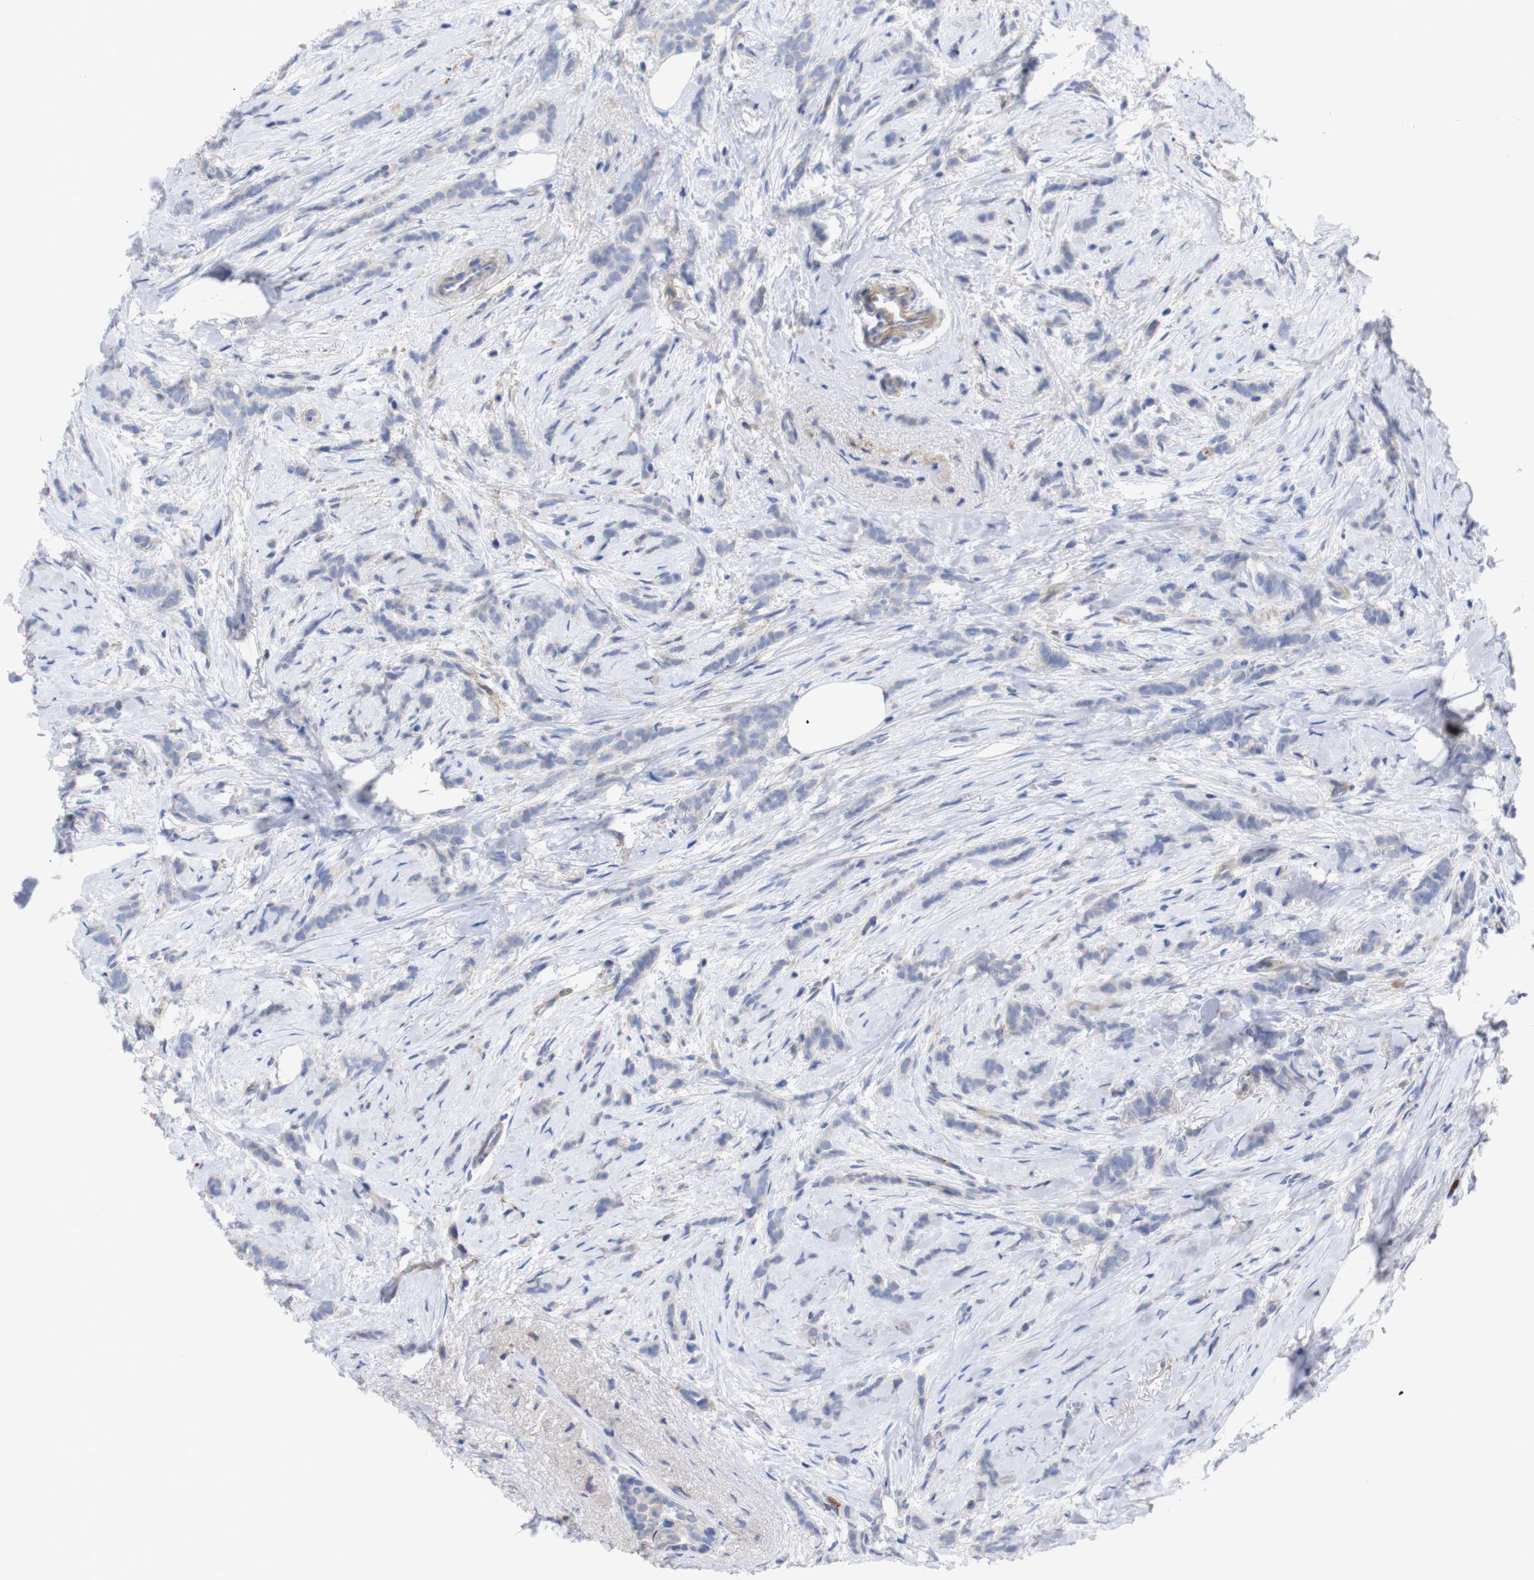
{"staining": {"intensity": "weak", "quantity": "<25%", "location": "cytoplasmic/membranous"}, "tissue": "breast cancer", "cell_type": "Tumor cells", "image_type": "cancer", "snomed": [{"axis": "morphology", "description": "Lobular carcinoma, in situ"}, {"axis": "morphology", "description": "Lobular carcinoma"}, {"axis": "topography", "description": "Breast"}], "caption": "Immunohistochemistry of breast cancer exhibits no expression in tumor cells. (Stains: DAB immunohistochemistry with hematoxylin counter stain, Microscopy: brightfield microscopy at high magnification).", "gene": "C5AR1", "patient": {"sex": "female", "age": 41}}